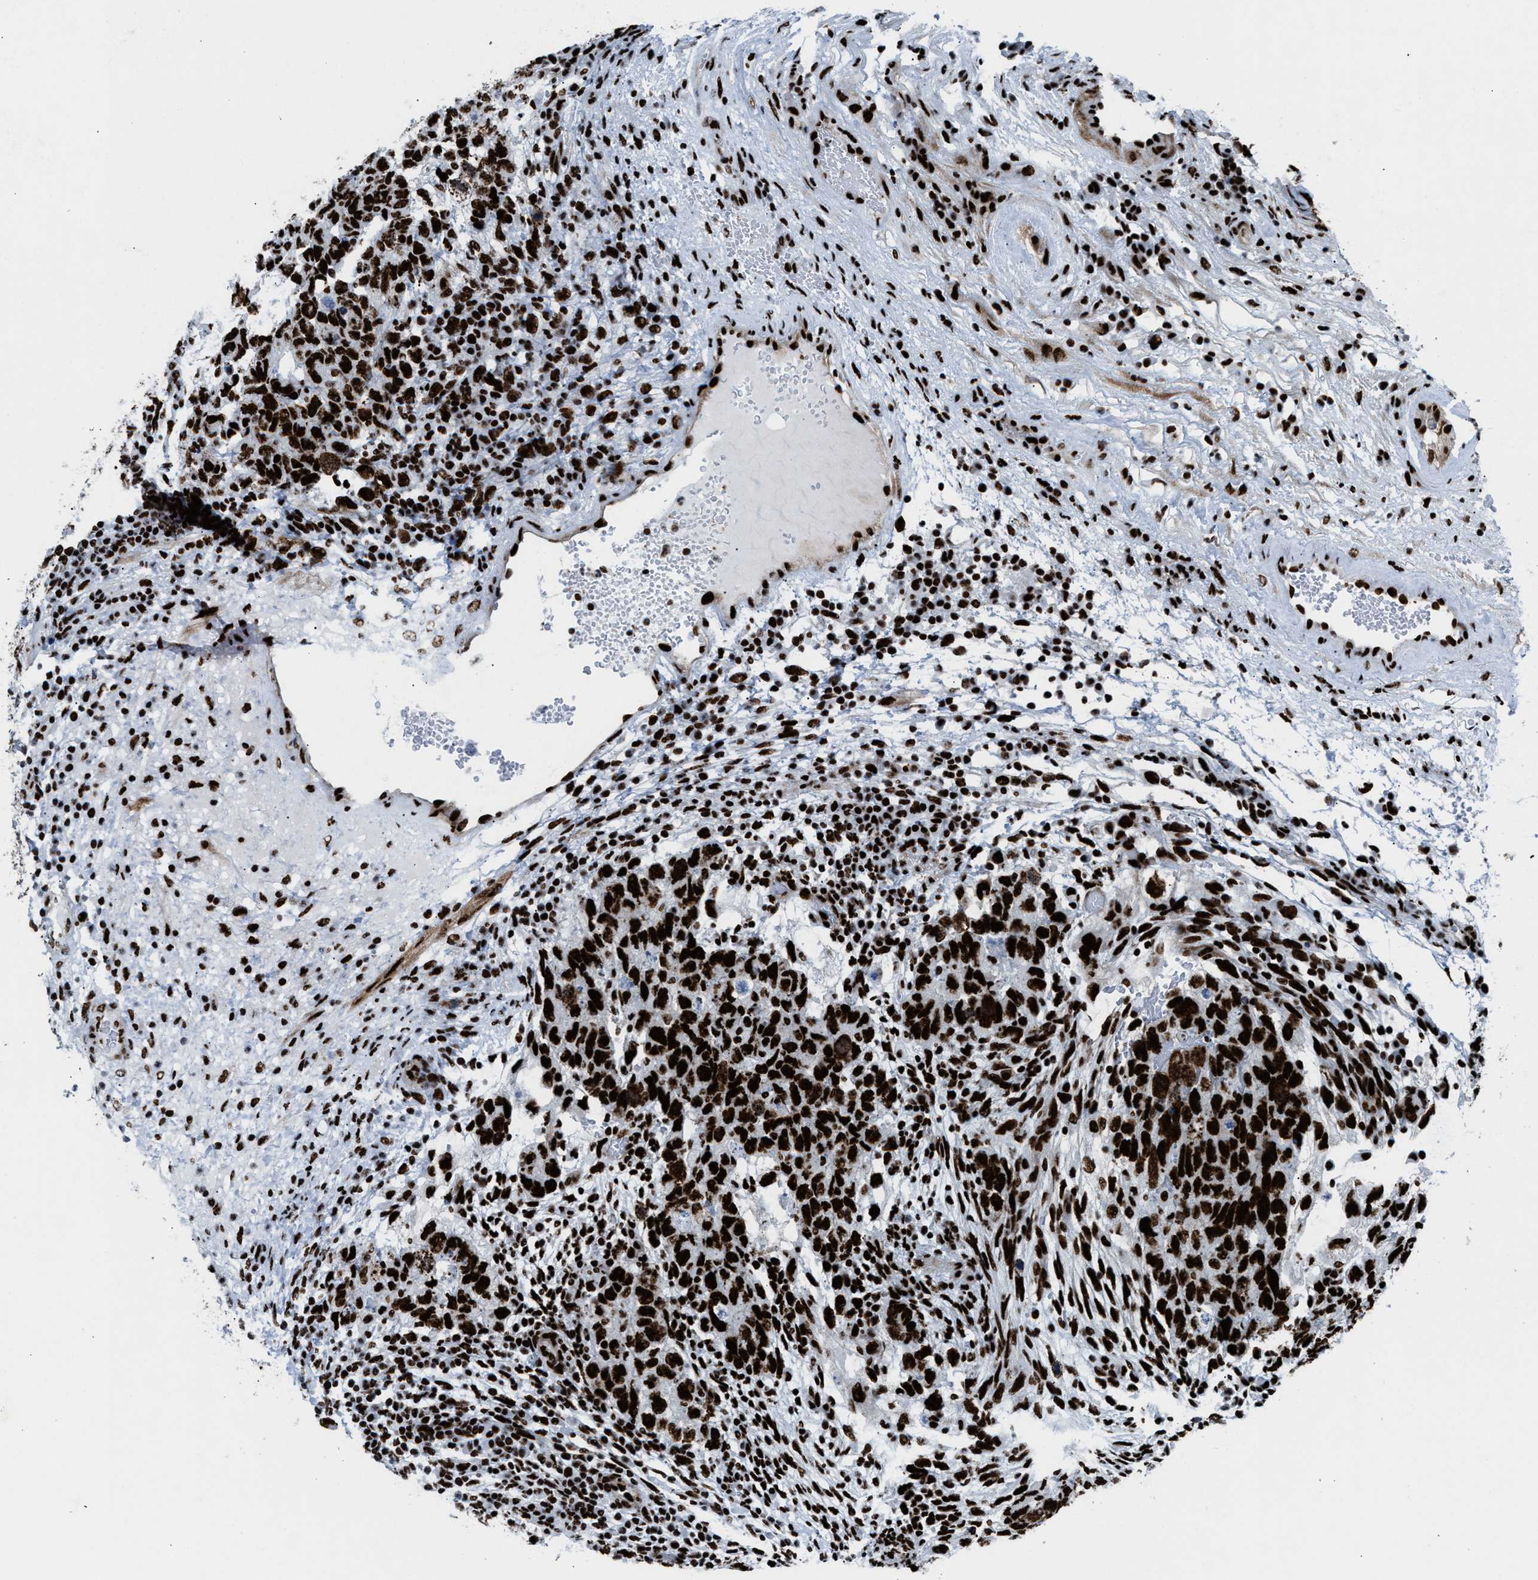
{"staining": {"intensity": "strong", "quantity": ">75%", "location": "nuclear"}, "tissue": "testis cancer", "cell_type": "Tumor cells", "image_type": "cancer", "snomed": [{"axis": "morphology", "description": "Normal tissue, NOS"}, {"axis": "morphology", "description": "Carcinoma, Embryonal, NOS"}, {"axis": "topography", "description": "Testis"}], "caption": "Immunohistochemistry (IHC) image of testis cancer (embryonal carcinoma) stained for a protein (brown), which exhibits high levels of strong nuclear expression in approximately >75% of tumor cells.", "gene": "NONO", "patient": {"sex": "male", "age": 36}}